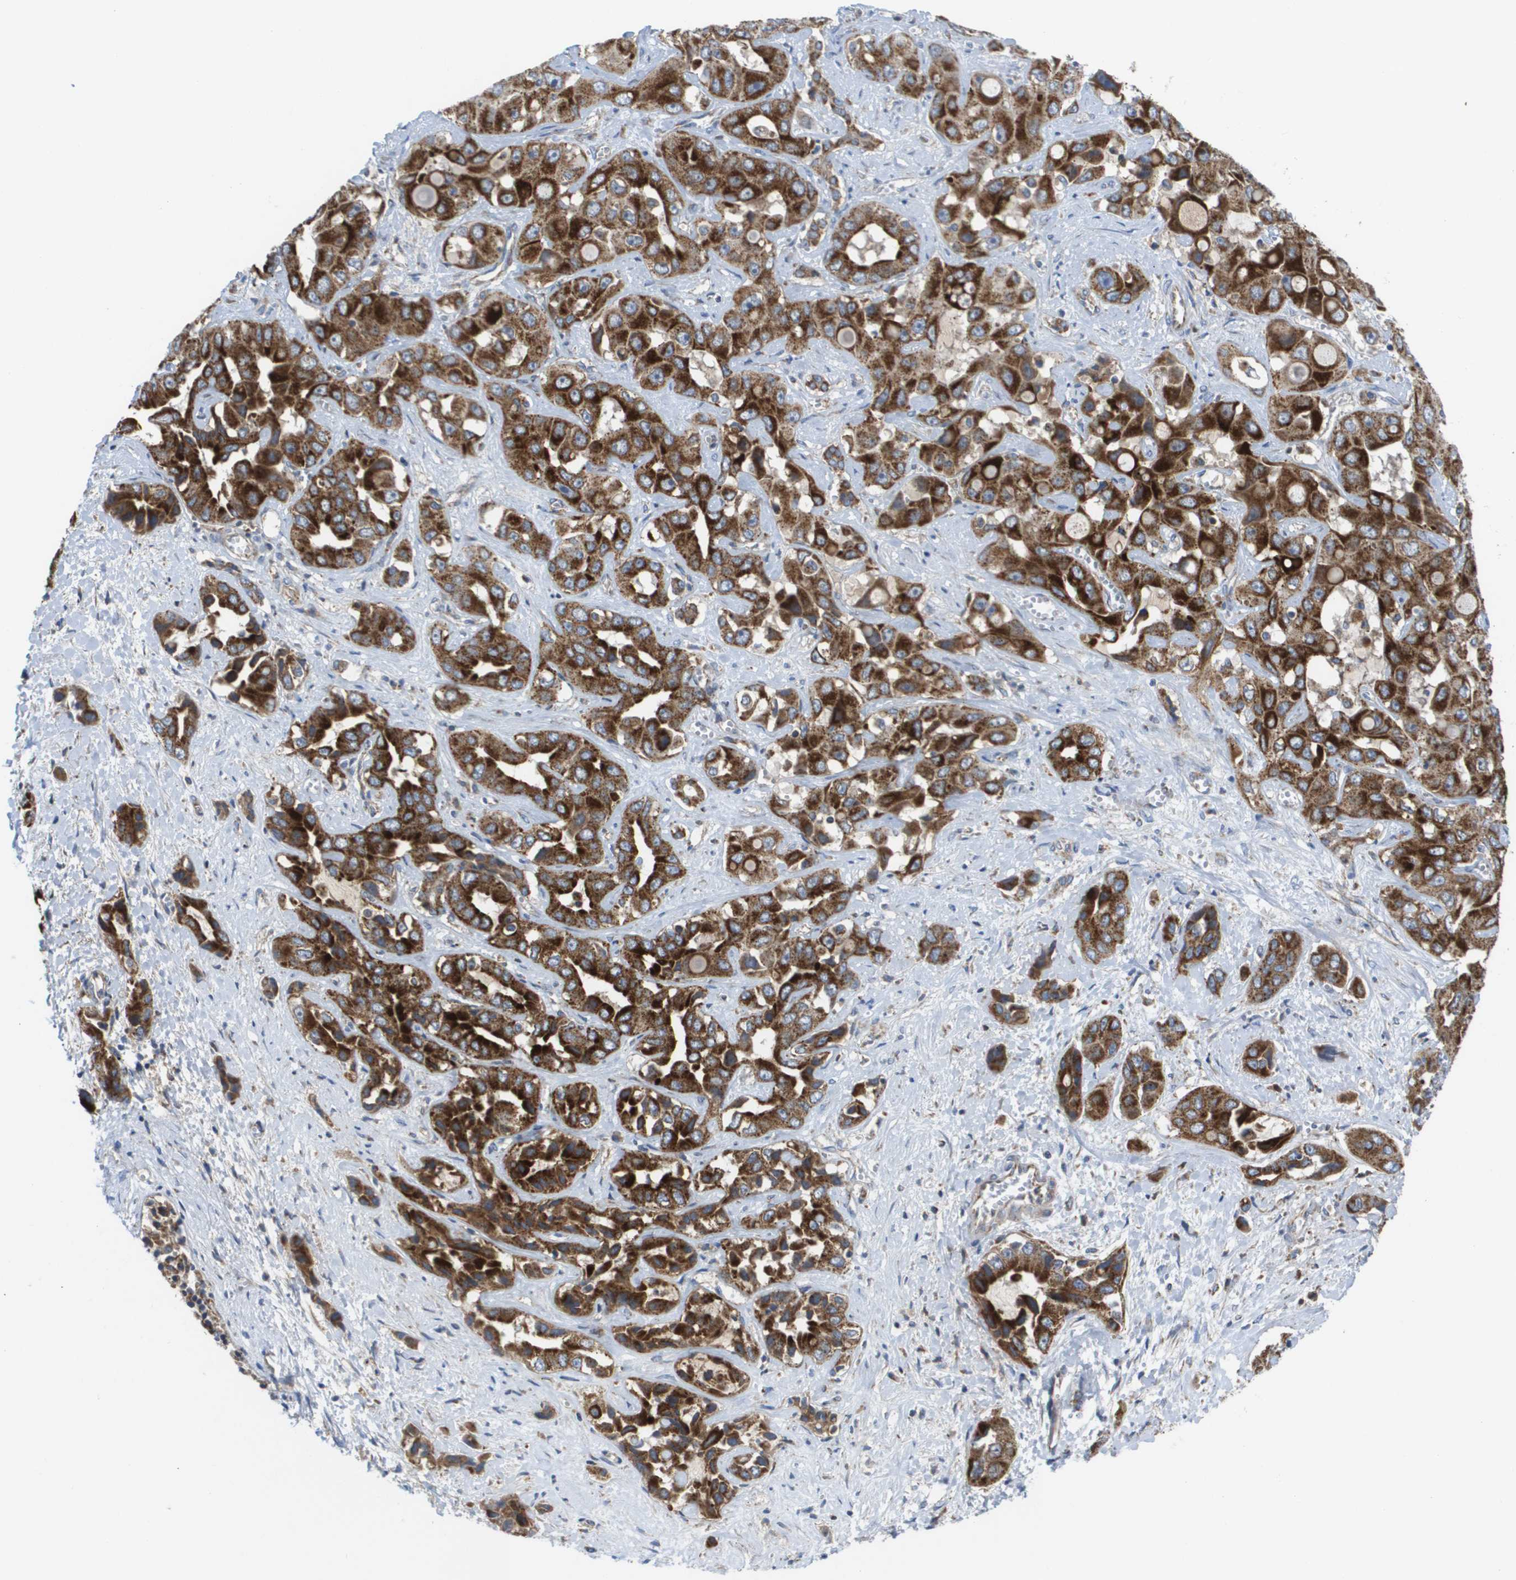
{"staining": {"intensity": "strong", "quantity": ">75%", "location": "cytoplasmic/membranous"}, "tissue": "liver cancer", "cell_type": "Tumor cells", "image_type": "cancer", "snomed": [{"axis": "morphology", "description": "Cholangiocarcinoma"}, {"axis": "topography", "description": "Liver"}], "caption": "Brown immunohistochemical staining in human liver cancer exhibits strong cytoplasmic/membranous positivity in approximately >75% of tumor cells. (Brightfield microscopy of DAB IHC at high magnification).", "gene": "FIS1", "patient": {"sex": "female", "age": 52}}